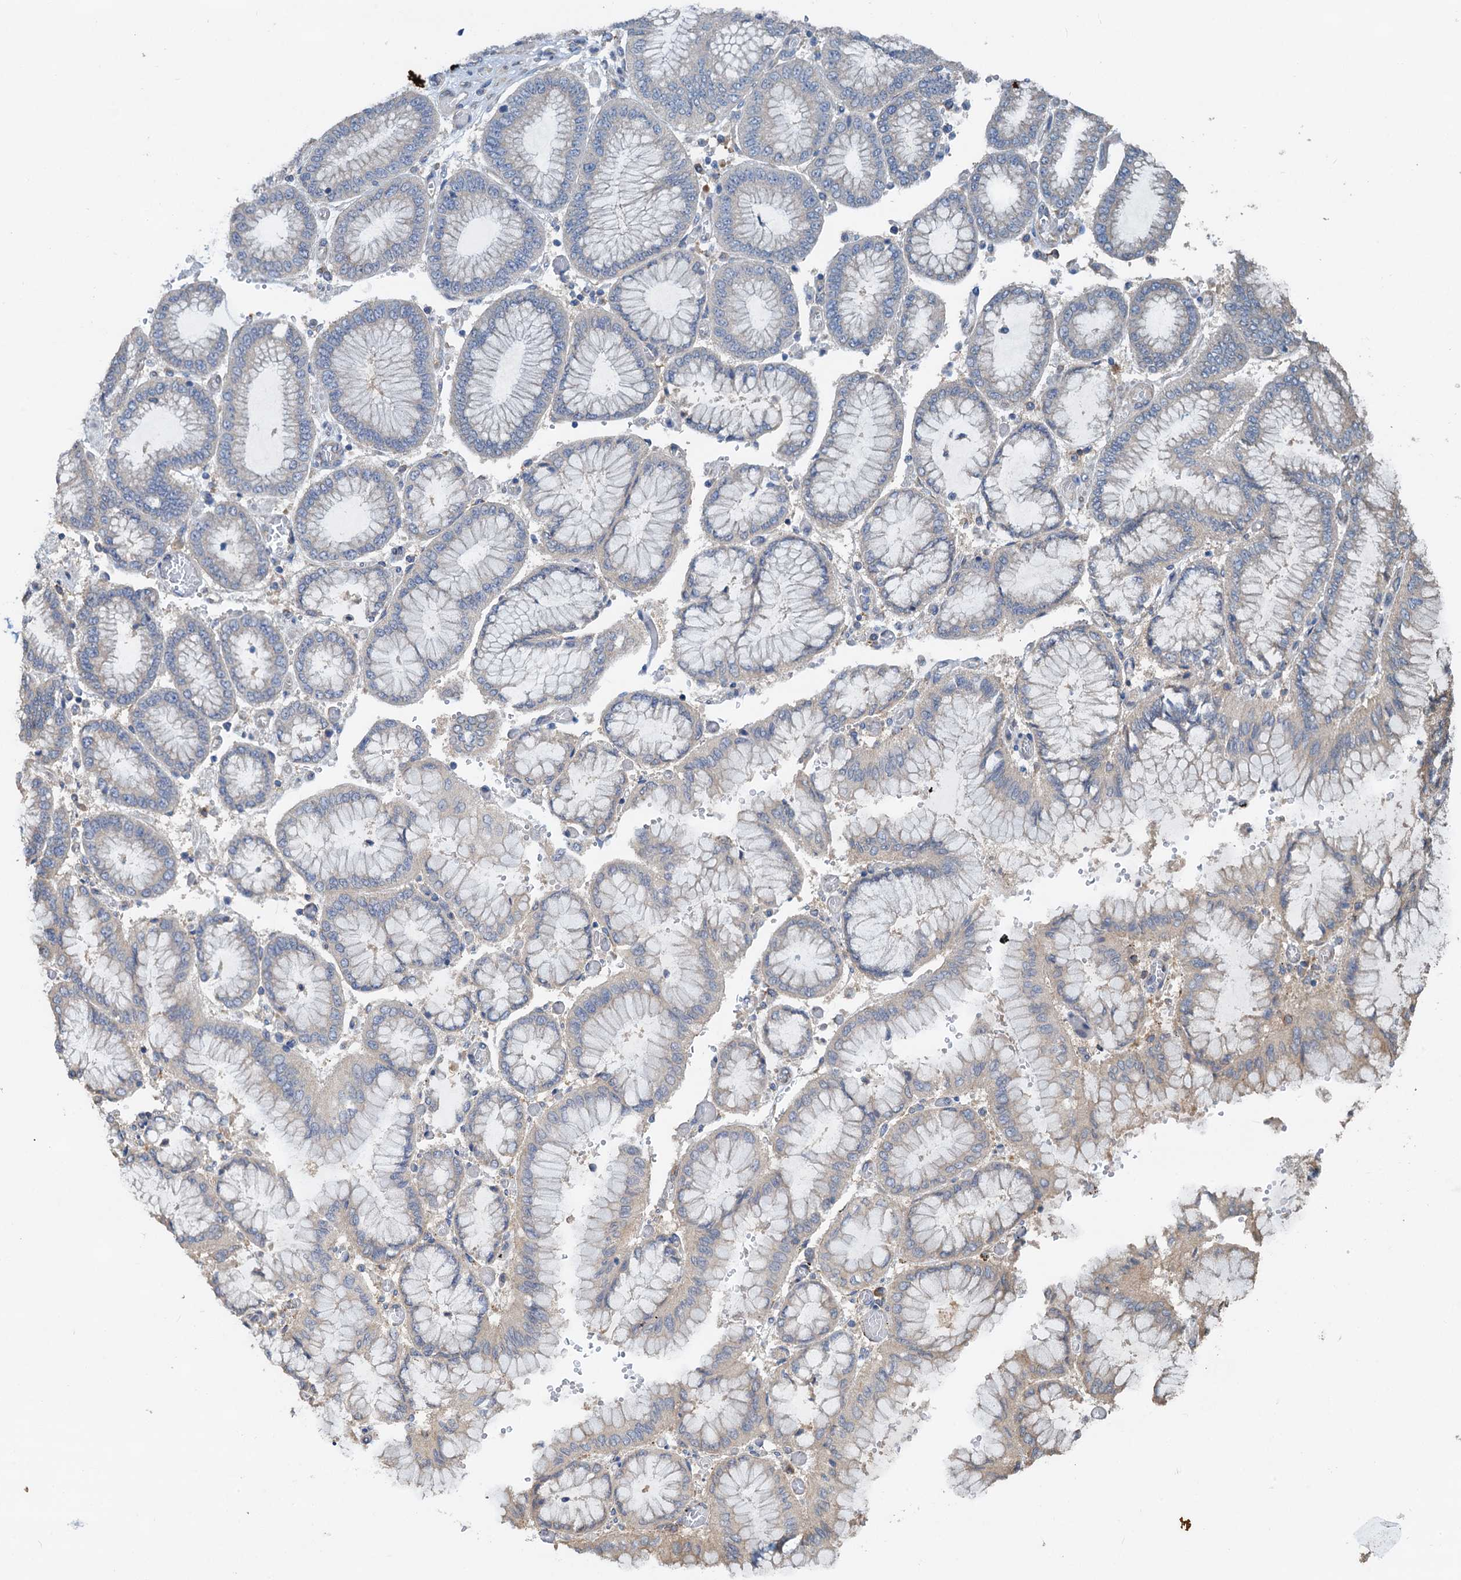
{"staining": {"intensity": "weak", "quantity": "25%-75%", "location": "cytoplasmic/membranous"}, "tissue": "stomach cancer", "cell_type": "Tumor cells", "image_type": "cancer", "snomed": [{"axis": "morphology", "description": "Adenocarcinoma, NOS"}, {"axis": "topography", "description": "Stomach"}], "caption": "Immunohistochemistry (IHC) image of human stomach adenocarcinoma stained for a protein (brown), which shows low levels of weak cytoplasmic/membranous staining in approximately 25%-75% of tumor cells.", "gene": "HYI", "patient": {"sex": "male", "age": 76}}